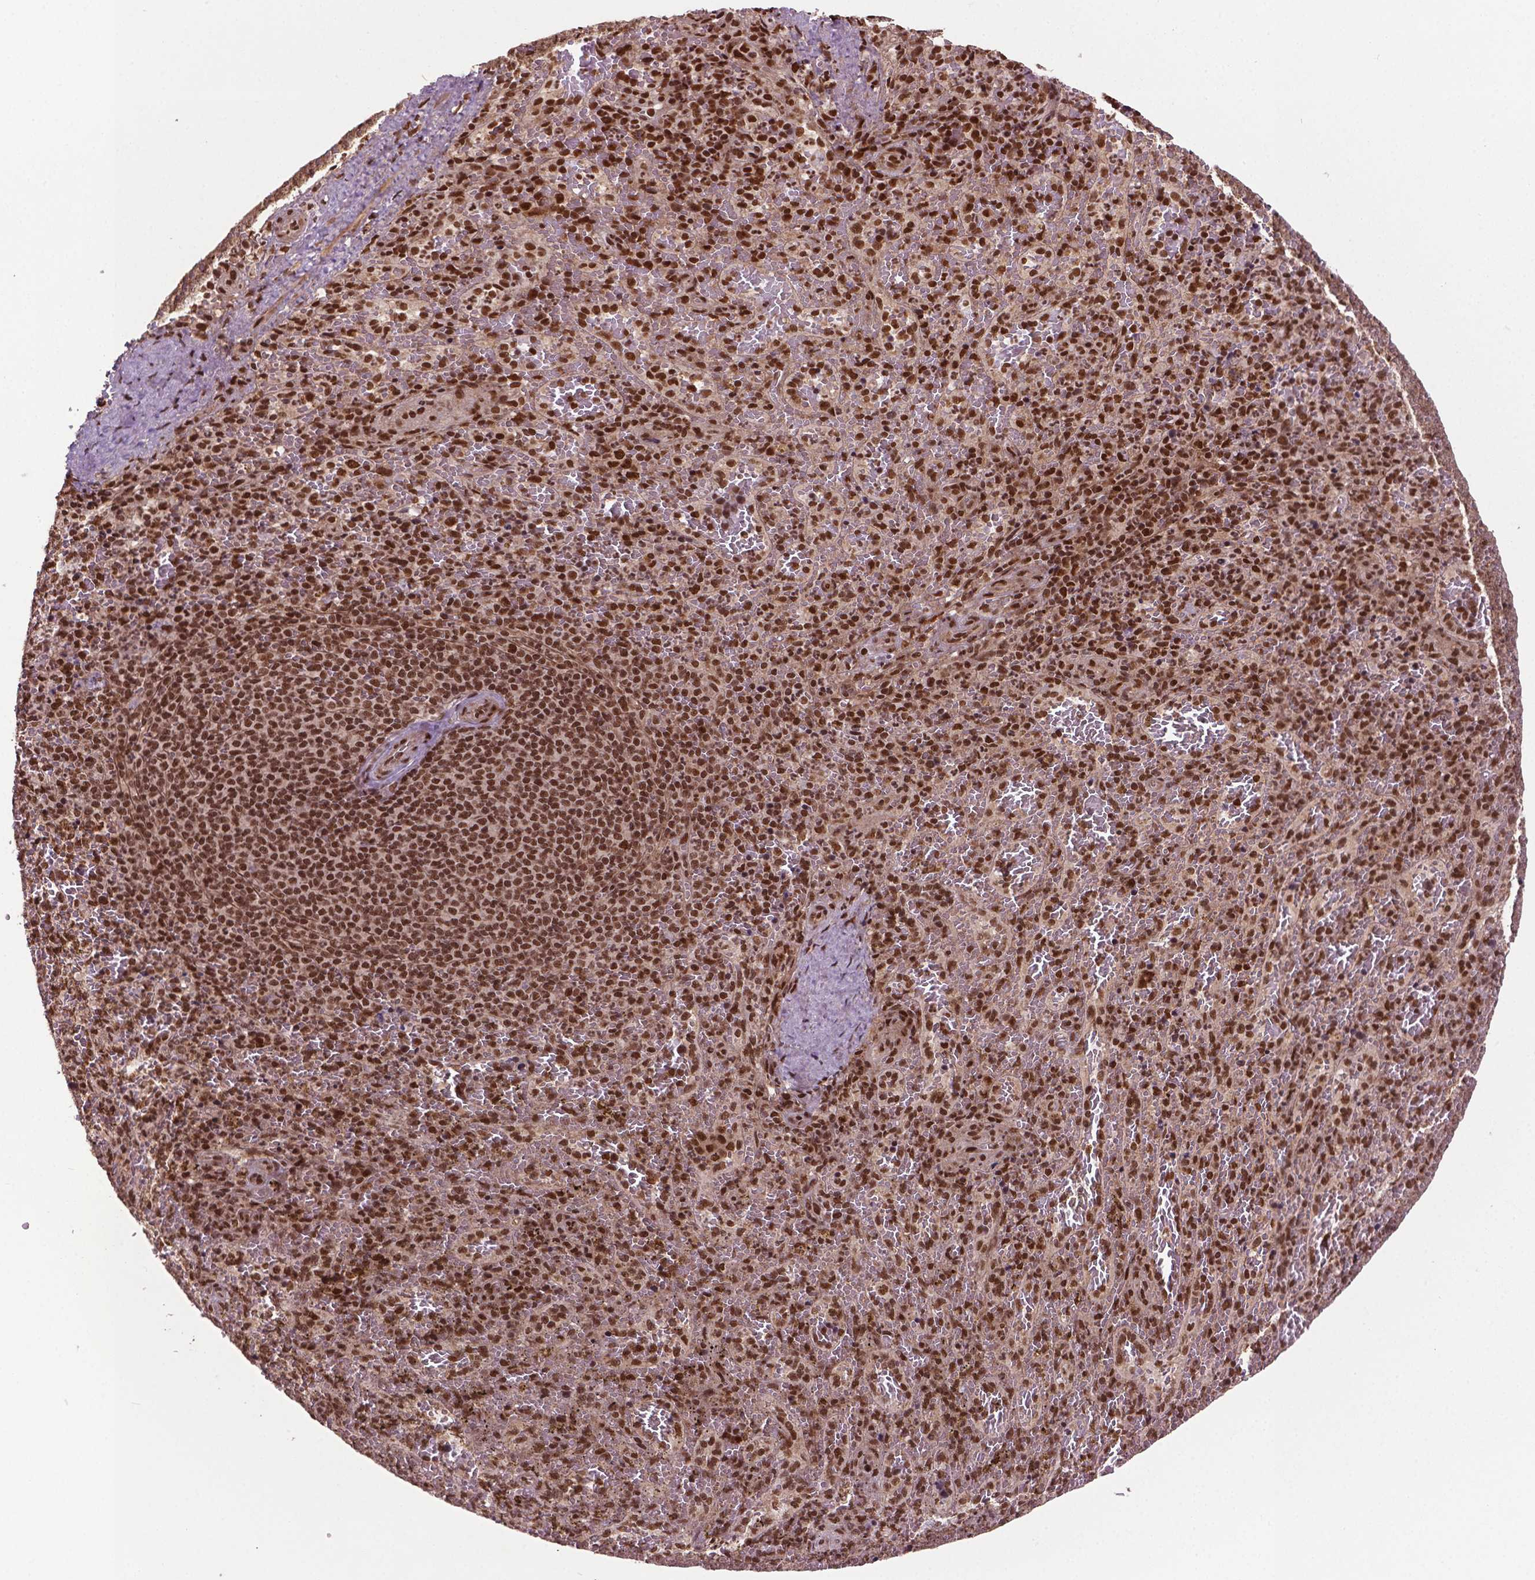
{"staining": {"intensity": "strong", "quantity": ">75%", "location": "nuclear"}, "tissue": "spleen", "cell_type": "Cells in red pulp", "image_type": "normal", "snomed": [{"axis": "morphology", "description": "Normal tissue, NOS"}, {"axis": "topography", "description": "Spleen"}], "caption": "Immunohistochemical staining of benign spleen exhibits strong nuclear protein expression in approximately >75% of cells in red pulp.", "gene": "SIRT6", "patient": {"sex": "female", "age": 50}}